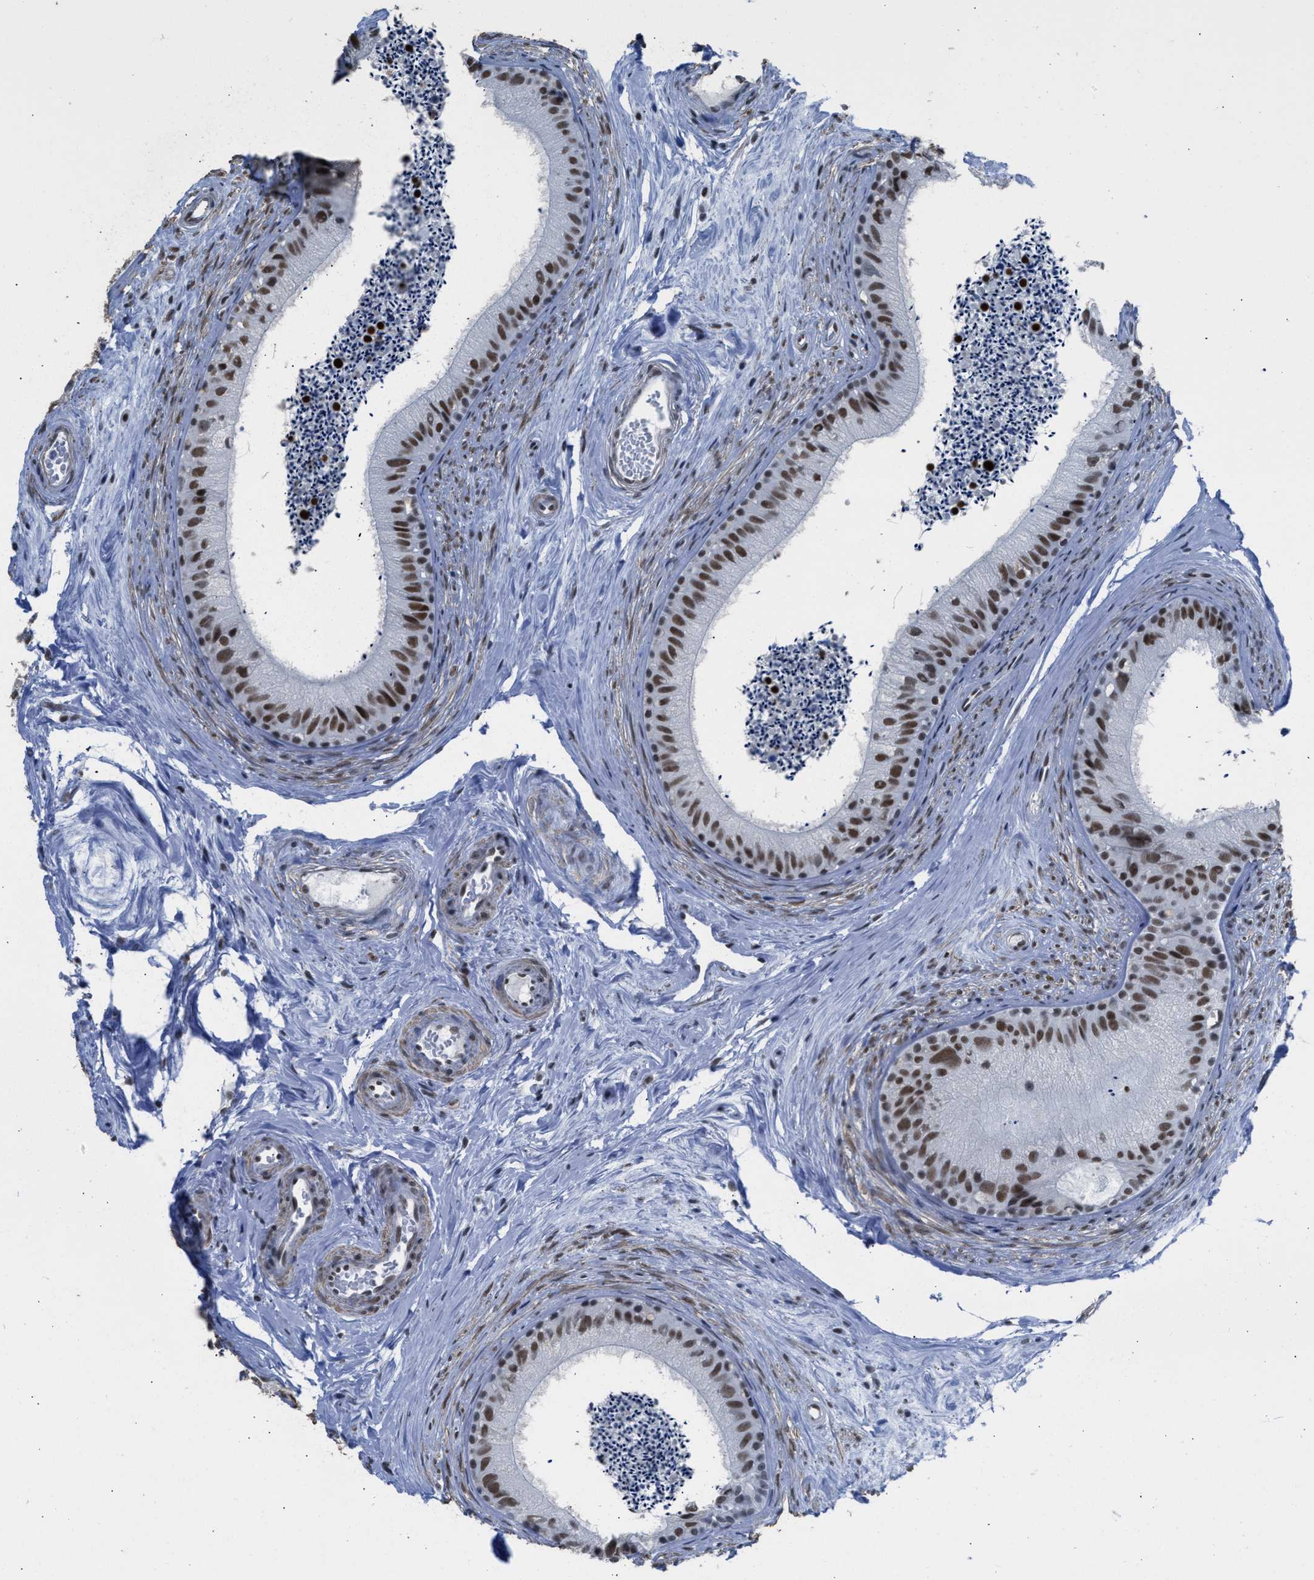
{"staining": {"intensity": "strong", "quantity": "25%-75%", "location": "nuclear"}, "tissue": "epididymis", "cell_type": "Glandular cells", "image_type": "normal", "snomed": [{"axis": "morphology", "description": "Normal tissue, NOS"}, {"axis": "topography", "description": "Epididymis"}], "caption": "Unremarkable epididymis exhibits strong nuclear positivity in approximately 25%-75% of glandular cells, visualized by immunohistochemistry.", "gene": "SCAF4", "patient": {"sex": "male", "age": 56}}